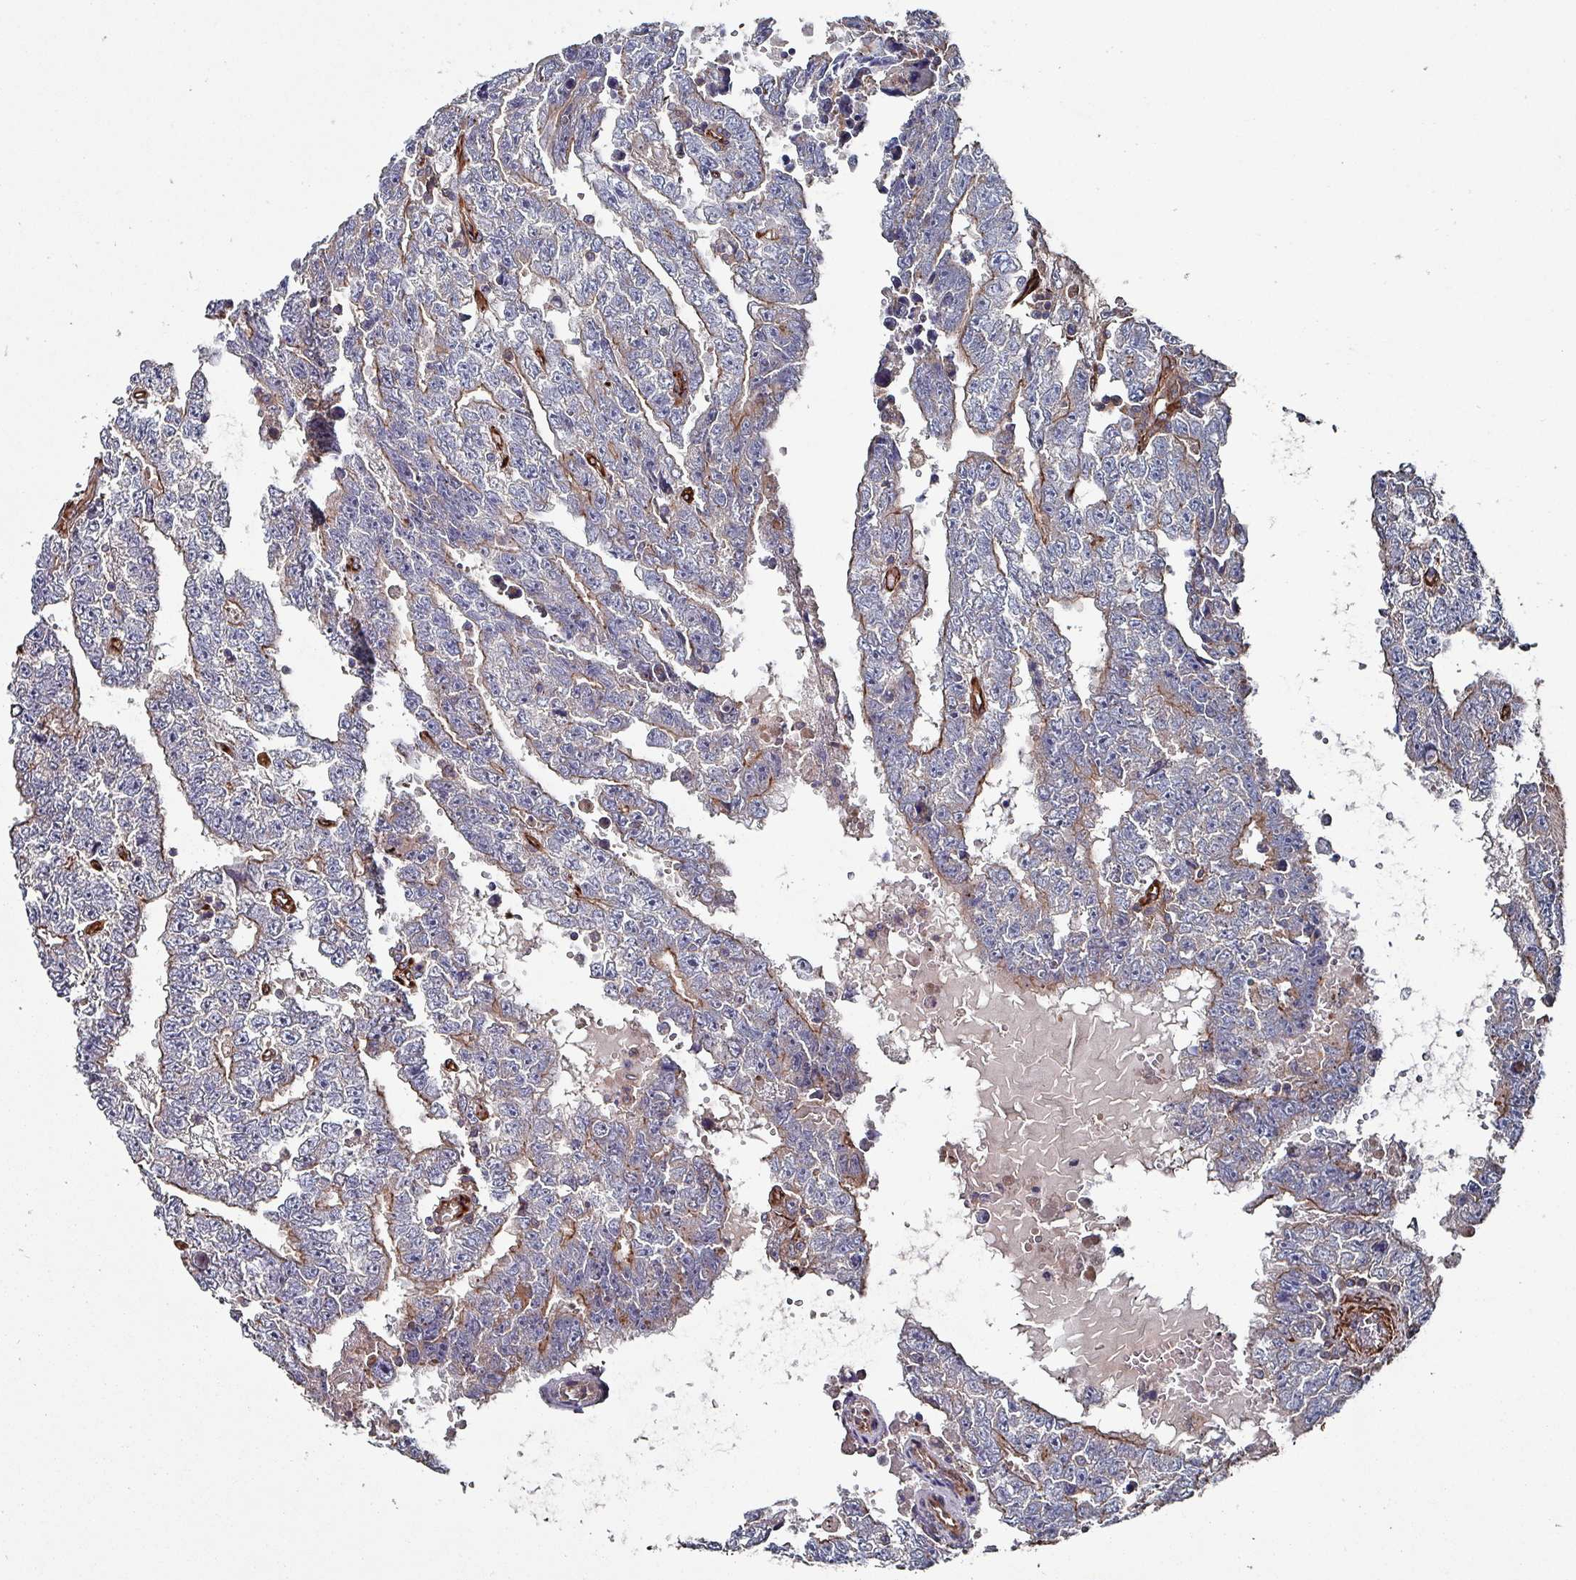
{"staining": {"intensity": "moderate", "quantity": "<25%", "location": "cytoplasmic/membranous"}, "tissue": "testis cancer", "cell_type": "Tumor cells", "image_type": "cancer", "snomed": [{"axis": "morphology", "description": "Carcinoma, Embryonal, NOS"}, {"axis": "topography", "description": "Testis"}], "caption": "This histopathology image exhibits immunohistochemistry (IHC) staining of human testis cancer (embryonal carcinoma), with low moderate cytoplasmic/membranous expression in approximately <25% of tumor cells.", "gene": "ANO10", "patient": {"sex": "male", "age": 25}}